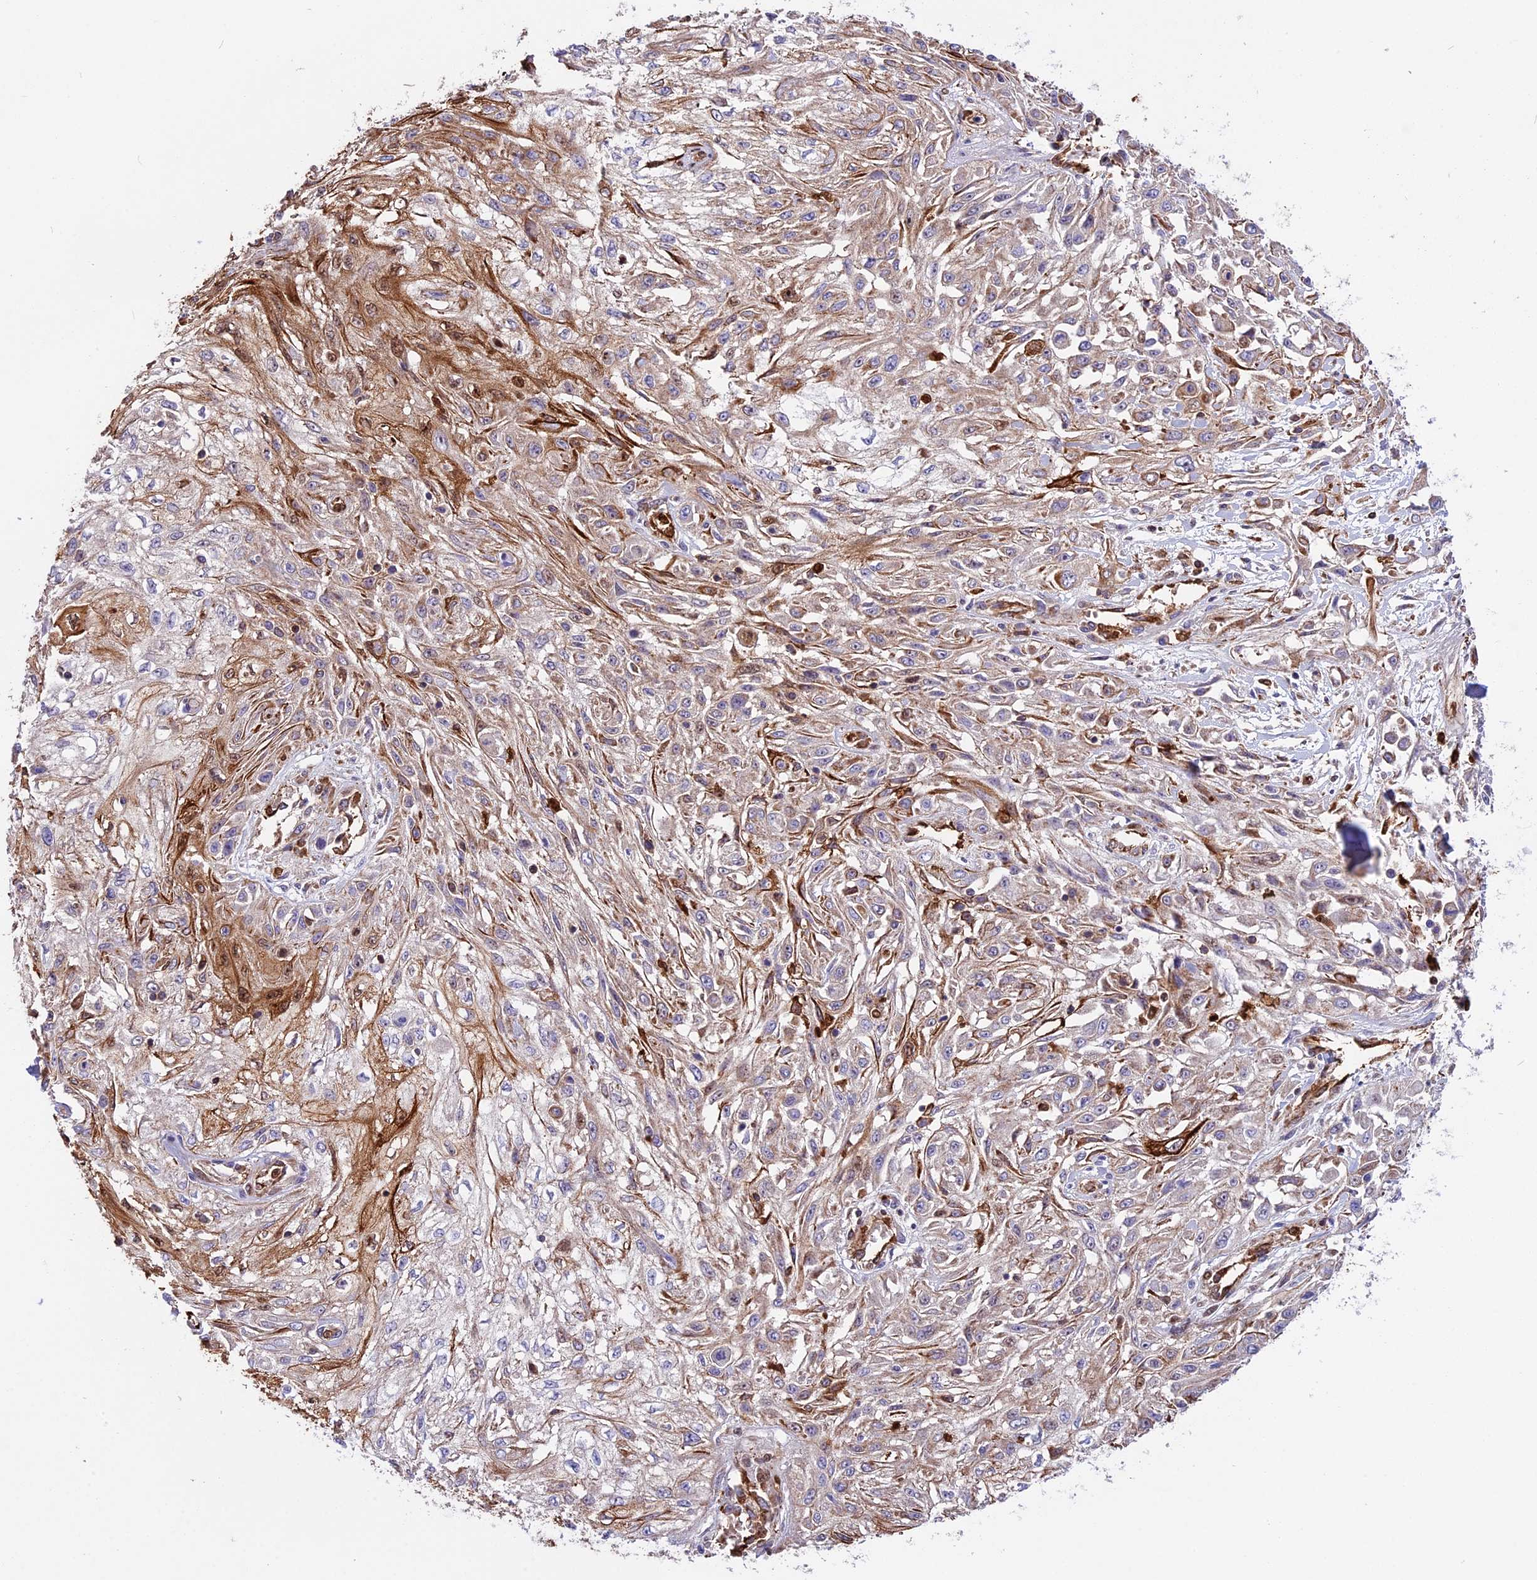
{"staining": {"intensity": "weak", "quantity": "25%-75%", "location": "cytoplasmic/membranous"}, "tissue": "skin cancer", "cell_type": "Tumor cells", "image_type": "cancer", "snomed": [{"axis": "morphology", "description": "Squamous cell carcinoma, NOS"}, {"axis": "morphology", "description": "Squamous cell carcinoma, metastatic, NOS"}, {"axis": "topography", "description": "Skin"}, {"axis": "topography", "description": "Lymph node"}], "caption": "Human metastatic squamous cell carcinoma (skin) stained for a protein (brown) reveals weak cytoplasmic/membranous positive staining in approximately 25%-75% of tumor cells.", "gene": "CD99L2", "patient": {"sex": "male", "age": 75}}